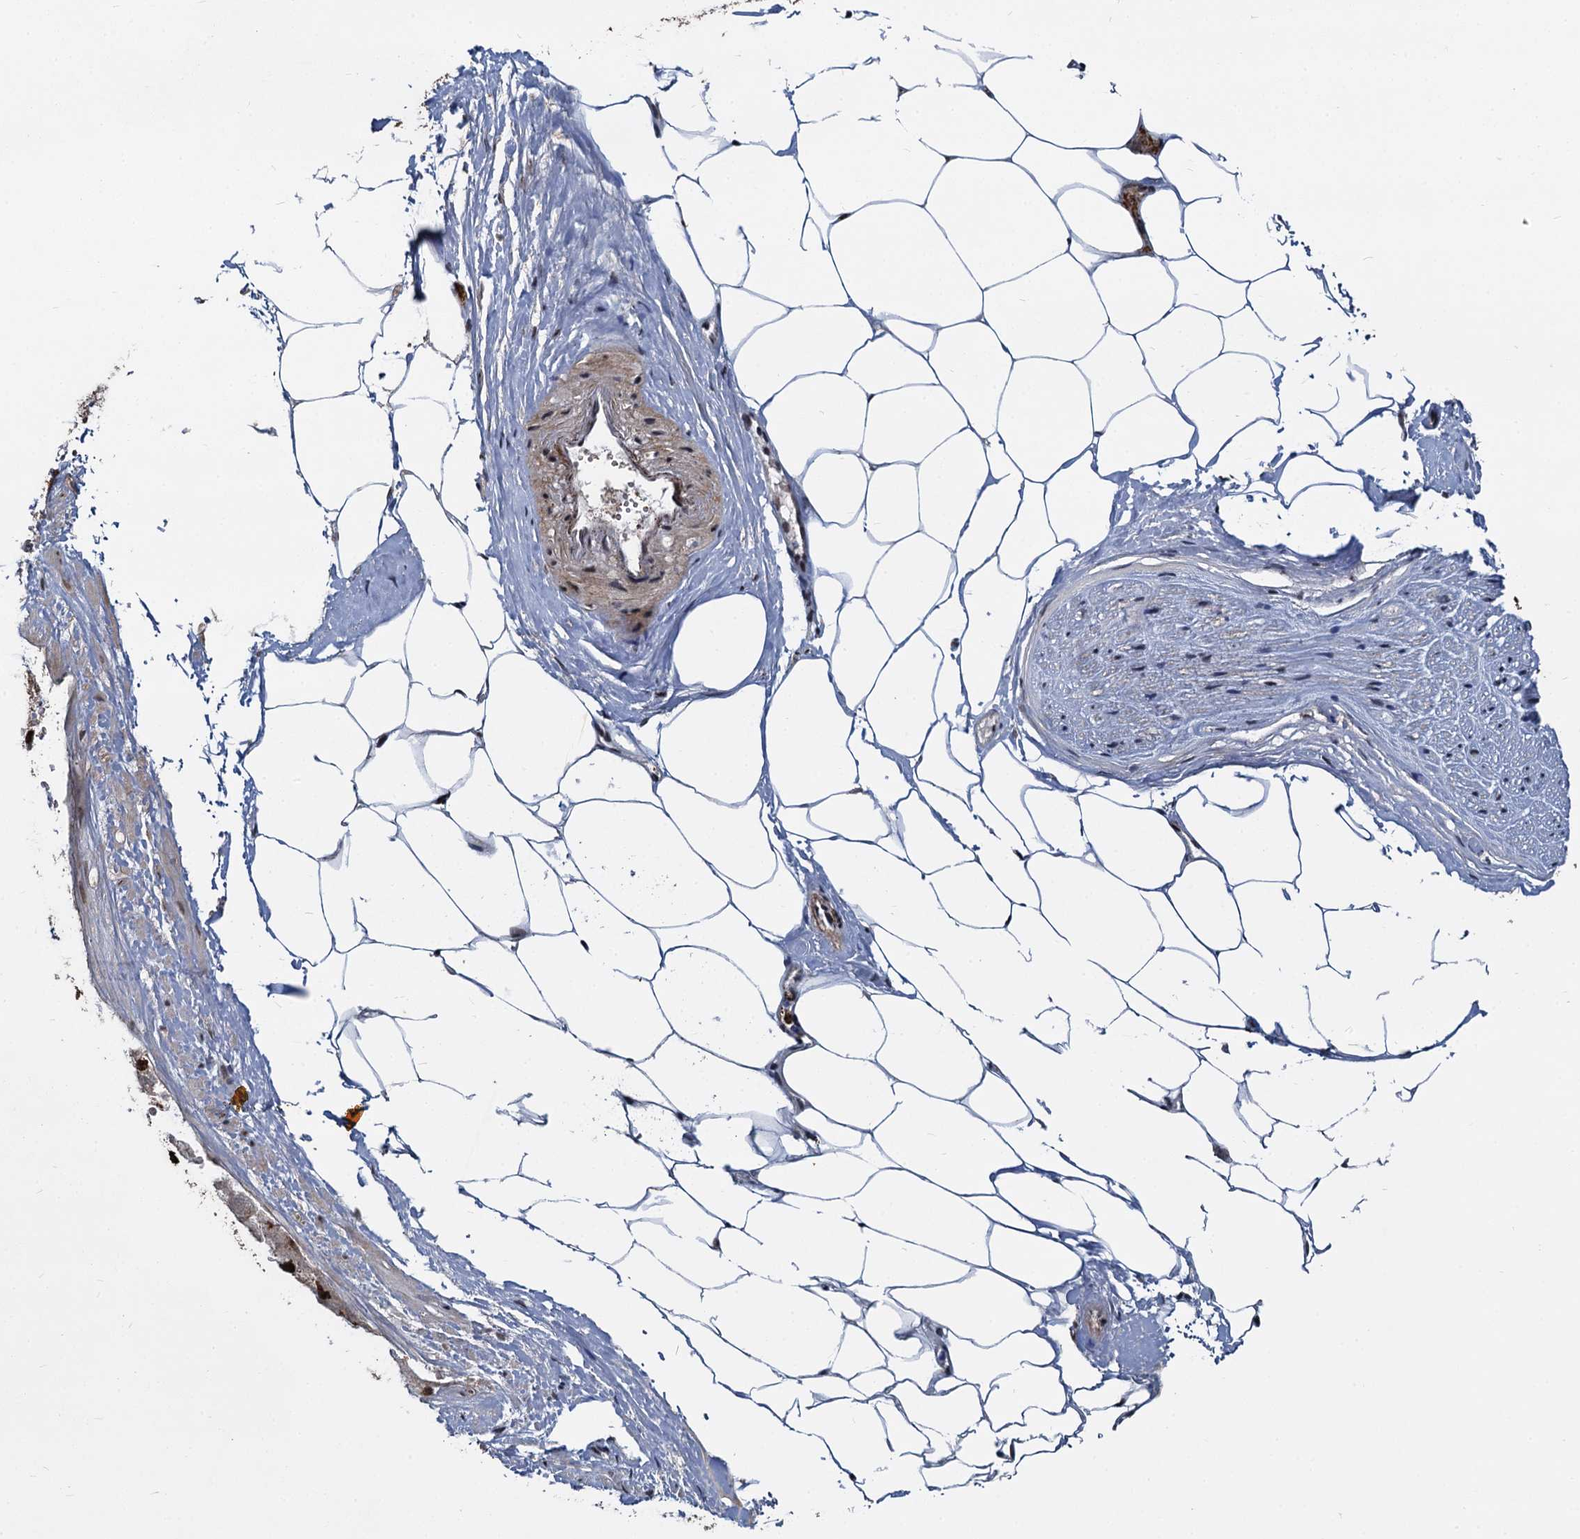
{"staining": {"intensity": "strong", "quantity": ">75%", "location": "nuclear"}, "tissue": "adipose tissue", "cell_type": "Adipocytes", "image_type": "normal", "snomed": [{"axis": "morphology", "description": "Normal tissue, NOS"}, {"axis": "morphology", "description": "Adenocarcinoma, Low grade"}, {"axis": "topography", "description": "Prostate"}, {"axis": "topography", "description": "Peripheral nerve tissue"}], "caption": "Normal adipose tissue reveals strong nuclear staining in about >75% of adipocytes, visualized by immunohistochemistry.", "gene": "ANKRD49", "patient": {"sex": "male", "age": 63}}